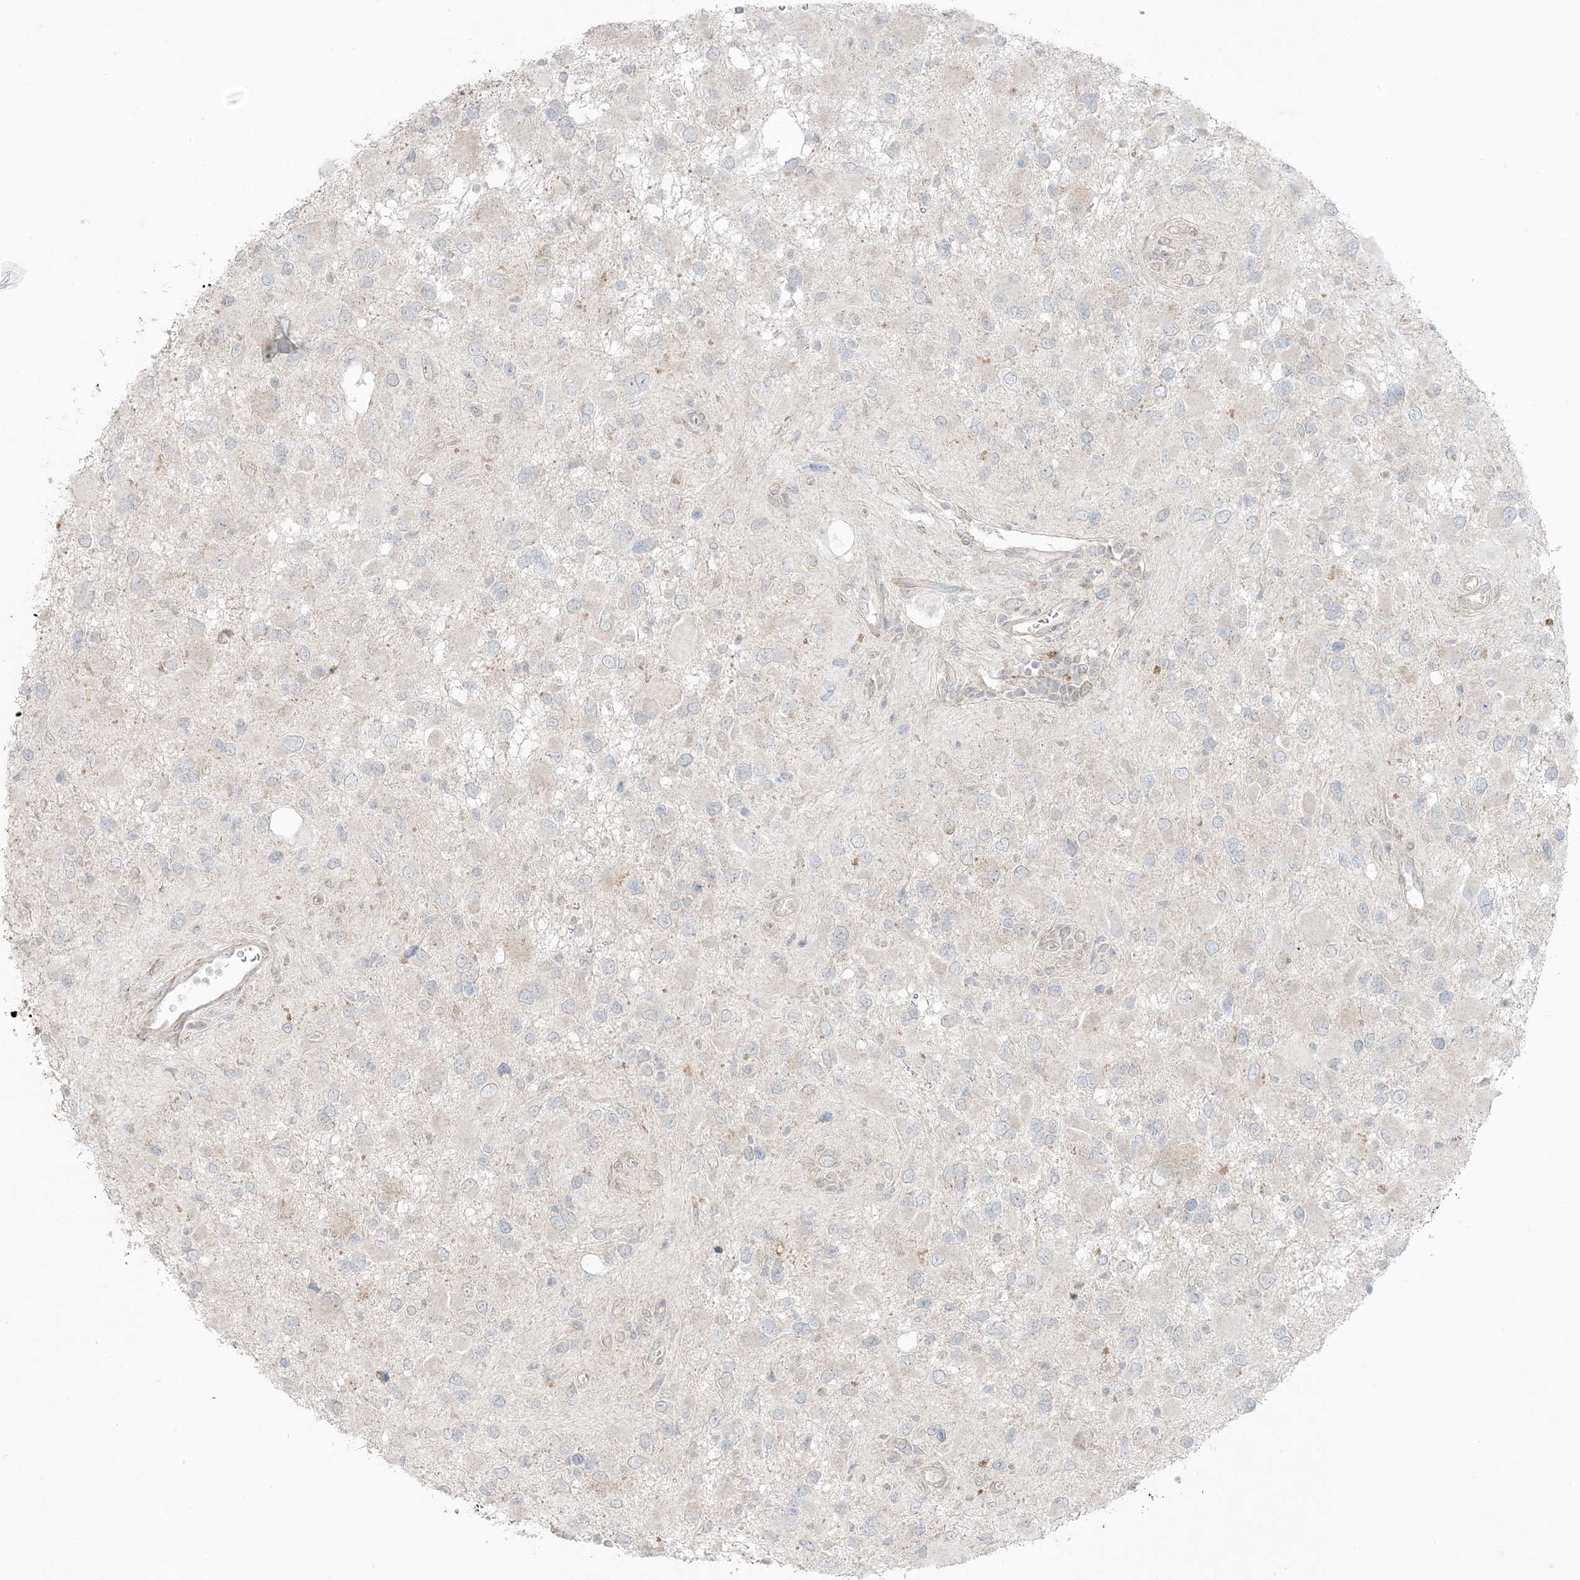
{"staining": {"intensity": "negative", "quantity": "none", "location": "none"}, "tissue": "glioma", "cell_type": "Tumor cells", "image_type": "cancer", "snomed": [{"axis": "morphology", "description": "Glioma, malignant, High grade"}, {"axis": "topography", "description": "Brain"}], "caption": "Immunohistochemistry of human malignant glioma (high-grade) exhibits no positivity in tumor cells.", "gene": "ODC1", "patient": {"sex": "male", "age": 53}}